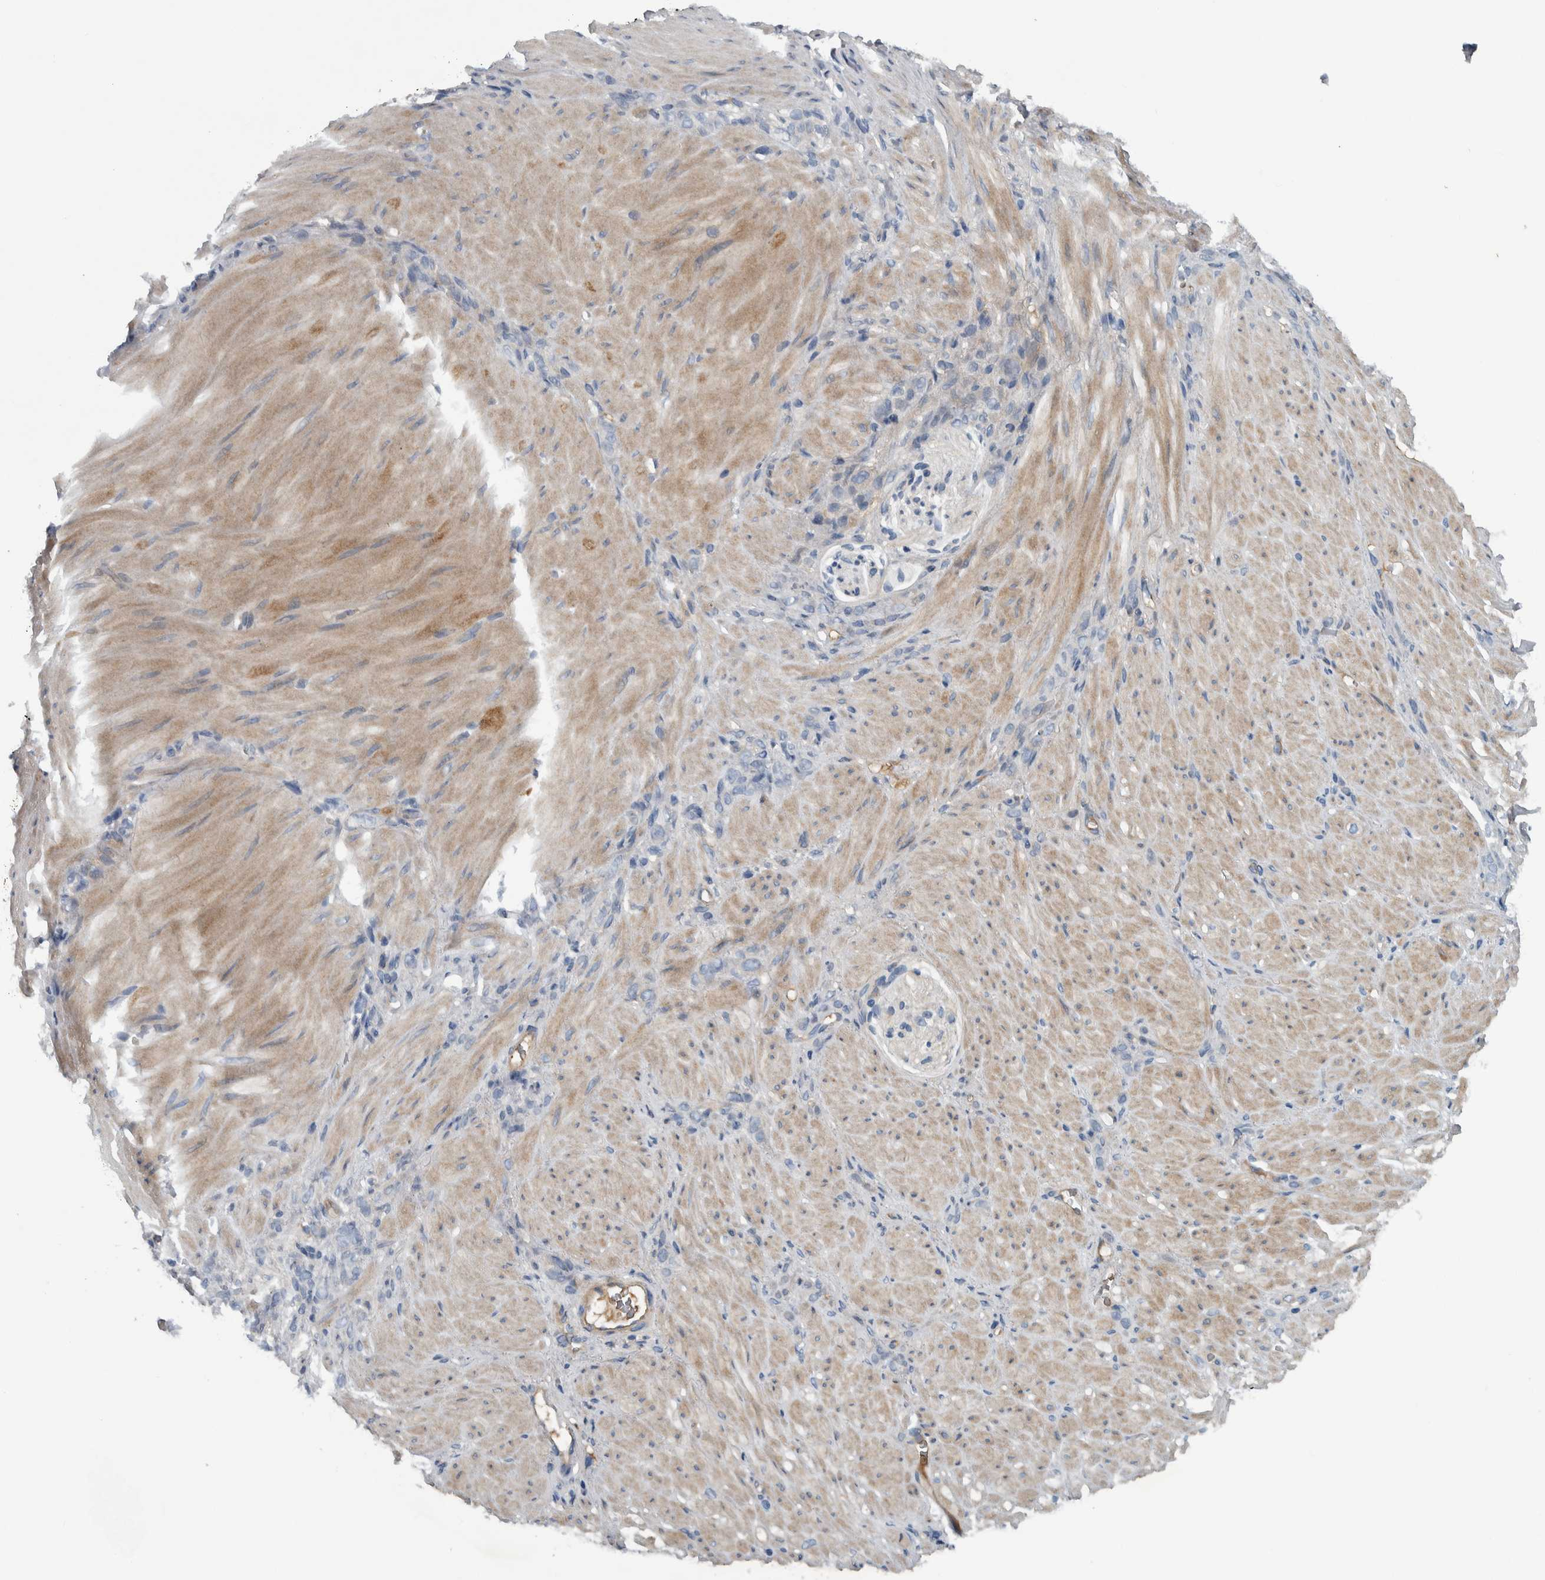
{"staining": {"intensity": "negative", "quantity": "none", "location": "none"}, "tissue": "stomach cancer", "cell_type": "Tumor cells", "image_type": "cancer", "snomed": [{"axis": "morphology", "description": "Normal tissue, NOS"}, {"axis": "morphology", "description": "Adenocarcinoma, NOS"}, {"axis": "topography", "description": "Stomach"}], "caption": "Human stomach adenocarcinoma stained for a protein using immunohistochemistry (IHC) reveals no staining in tumor cells.", "gene": "SERPINC1", "patient": {"sex": "male", "age": 82}}